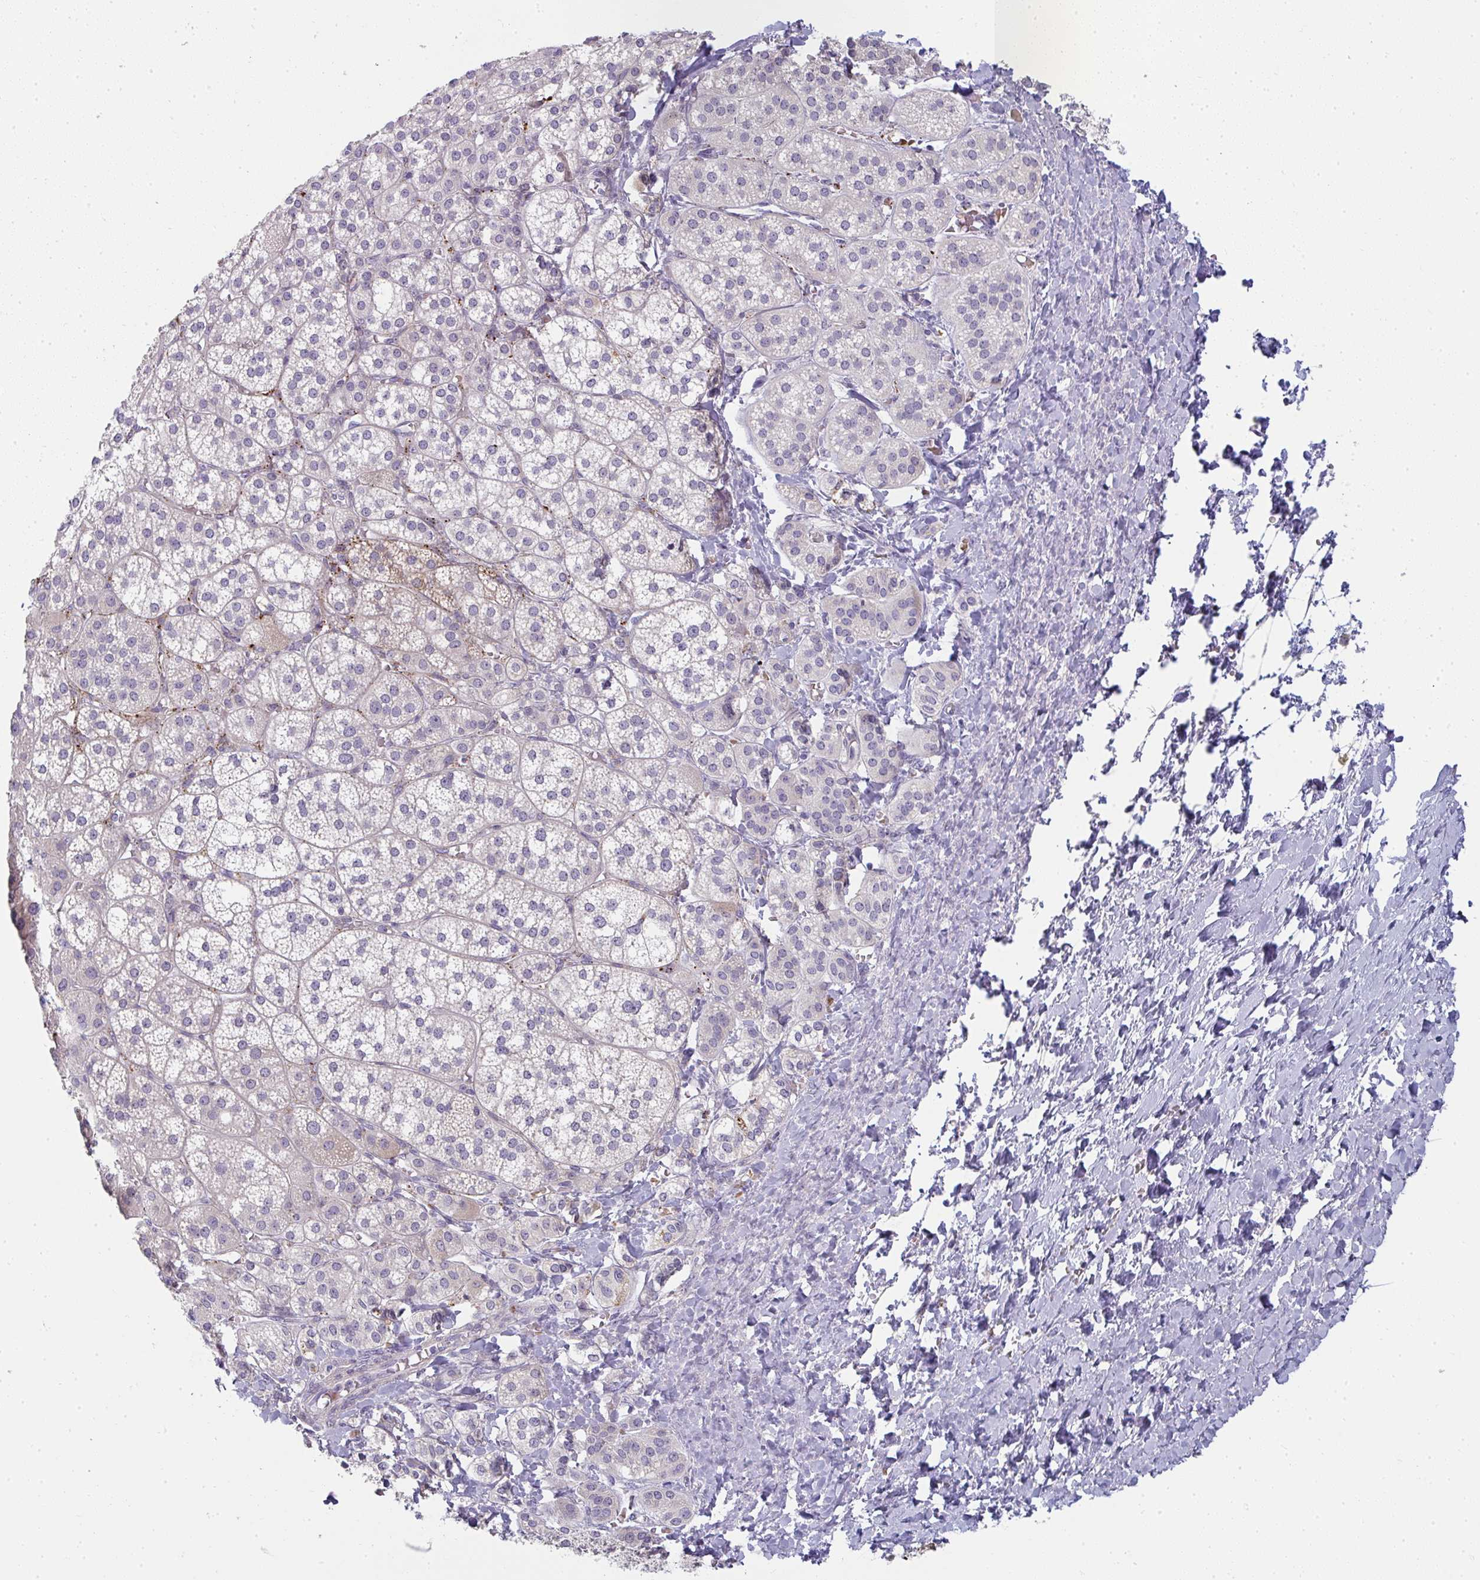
{"staining": {"intensity": "weak", "quantity": "25%-75%", "location": "cytoplasmic/membranous"}, "tissue": "adrenal gland", "cell_type": "Glandular cells", "image_type": "normal", "snomed": [{"axis": "morphology", "description": "Normal tissue, NOS"}, {"axis": "topography", "description": "Adrenal gland"}], "caption": "Brown immunohistochemical staining in unremarkable adrenal gland displays weak cytoplasmic/membranous positivity in approximately 25%-75% of glandular cells. Using DAB (3,3'-diaminobenzidine) (brown) and hematoxylin (blue) stains, captured at high magnification using brightfield microscopy.", "gene": "SHB", "patient": {"sex": "female", "age": 60}}